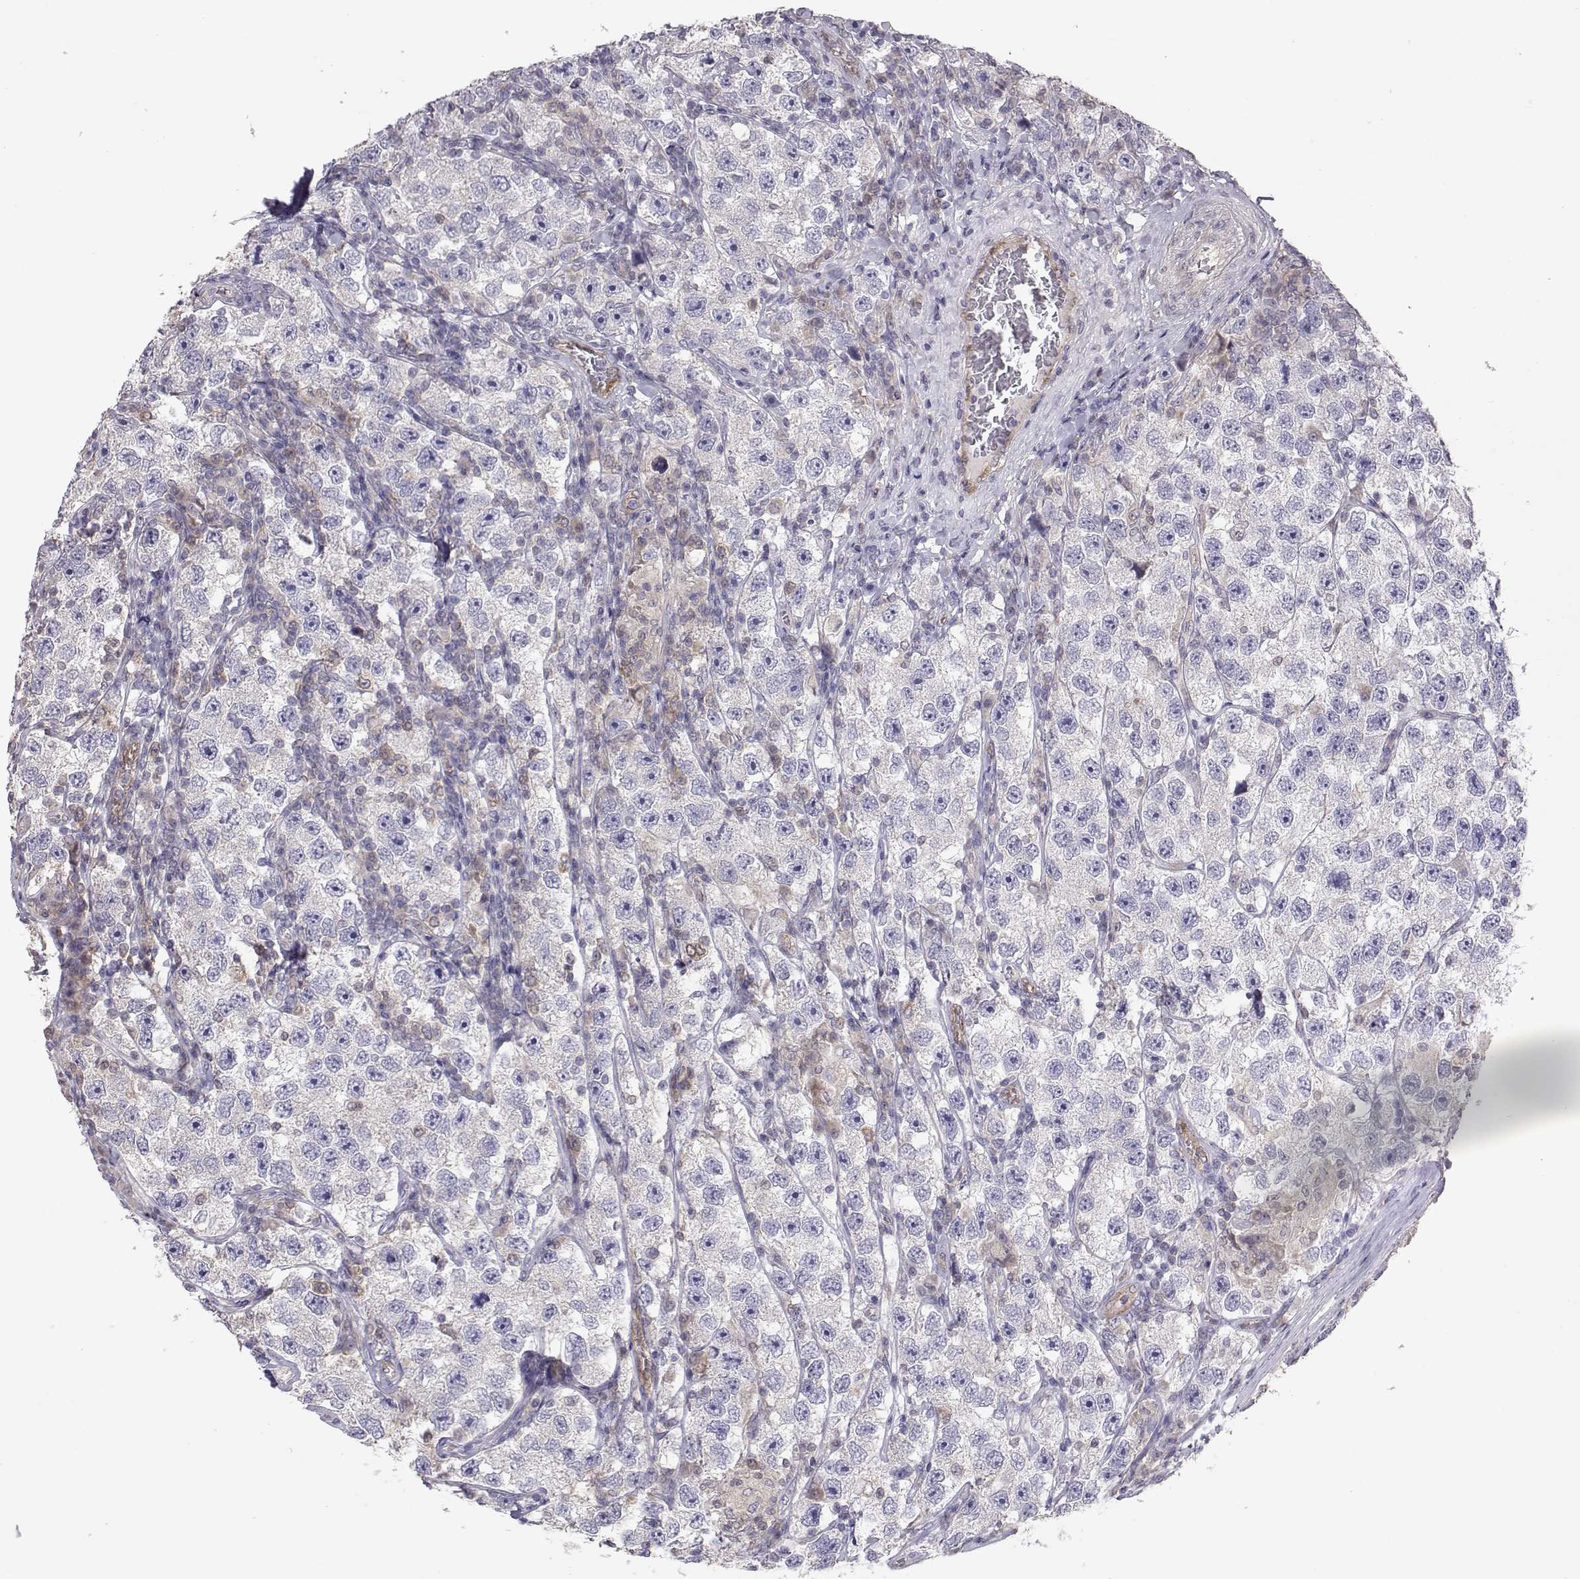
{"staining": {"intensity": "negative", "quantity": "none", "location": "none"}, "tissue": "testis cancer", "cell_type": "Tumor cells", "image_type": "cancer", "snomed": [{"axis": "morphology", "description": "Seminoma, NOS"}, {"axis": "topography", "description": "Testis"}], "caption": "An immunohistochemistry (IHC) histopathology image of testis cancer is shown. There is no staining in tumor cells of testis cancer.", "gene": "NCAM2", "patient": {"sex": "male", "age": 26}}